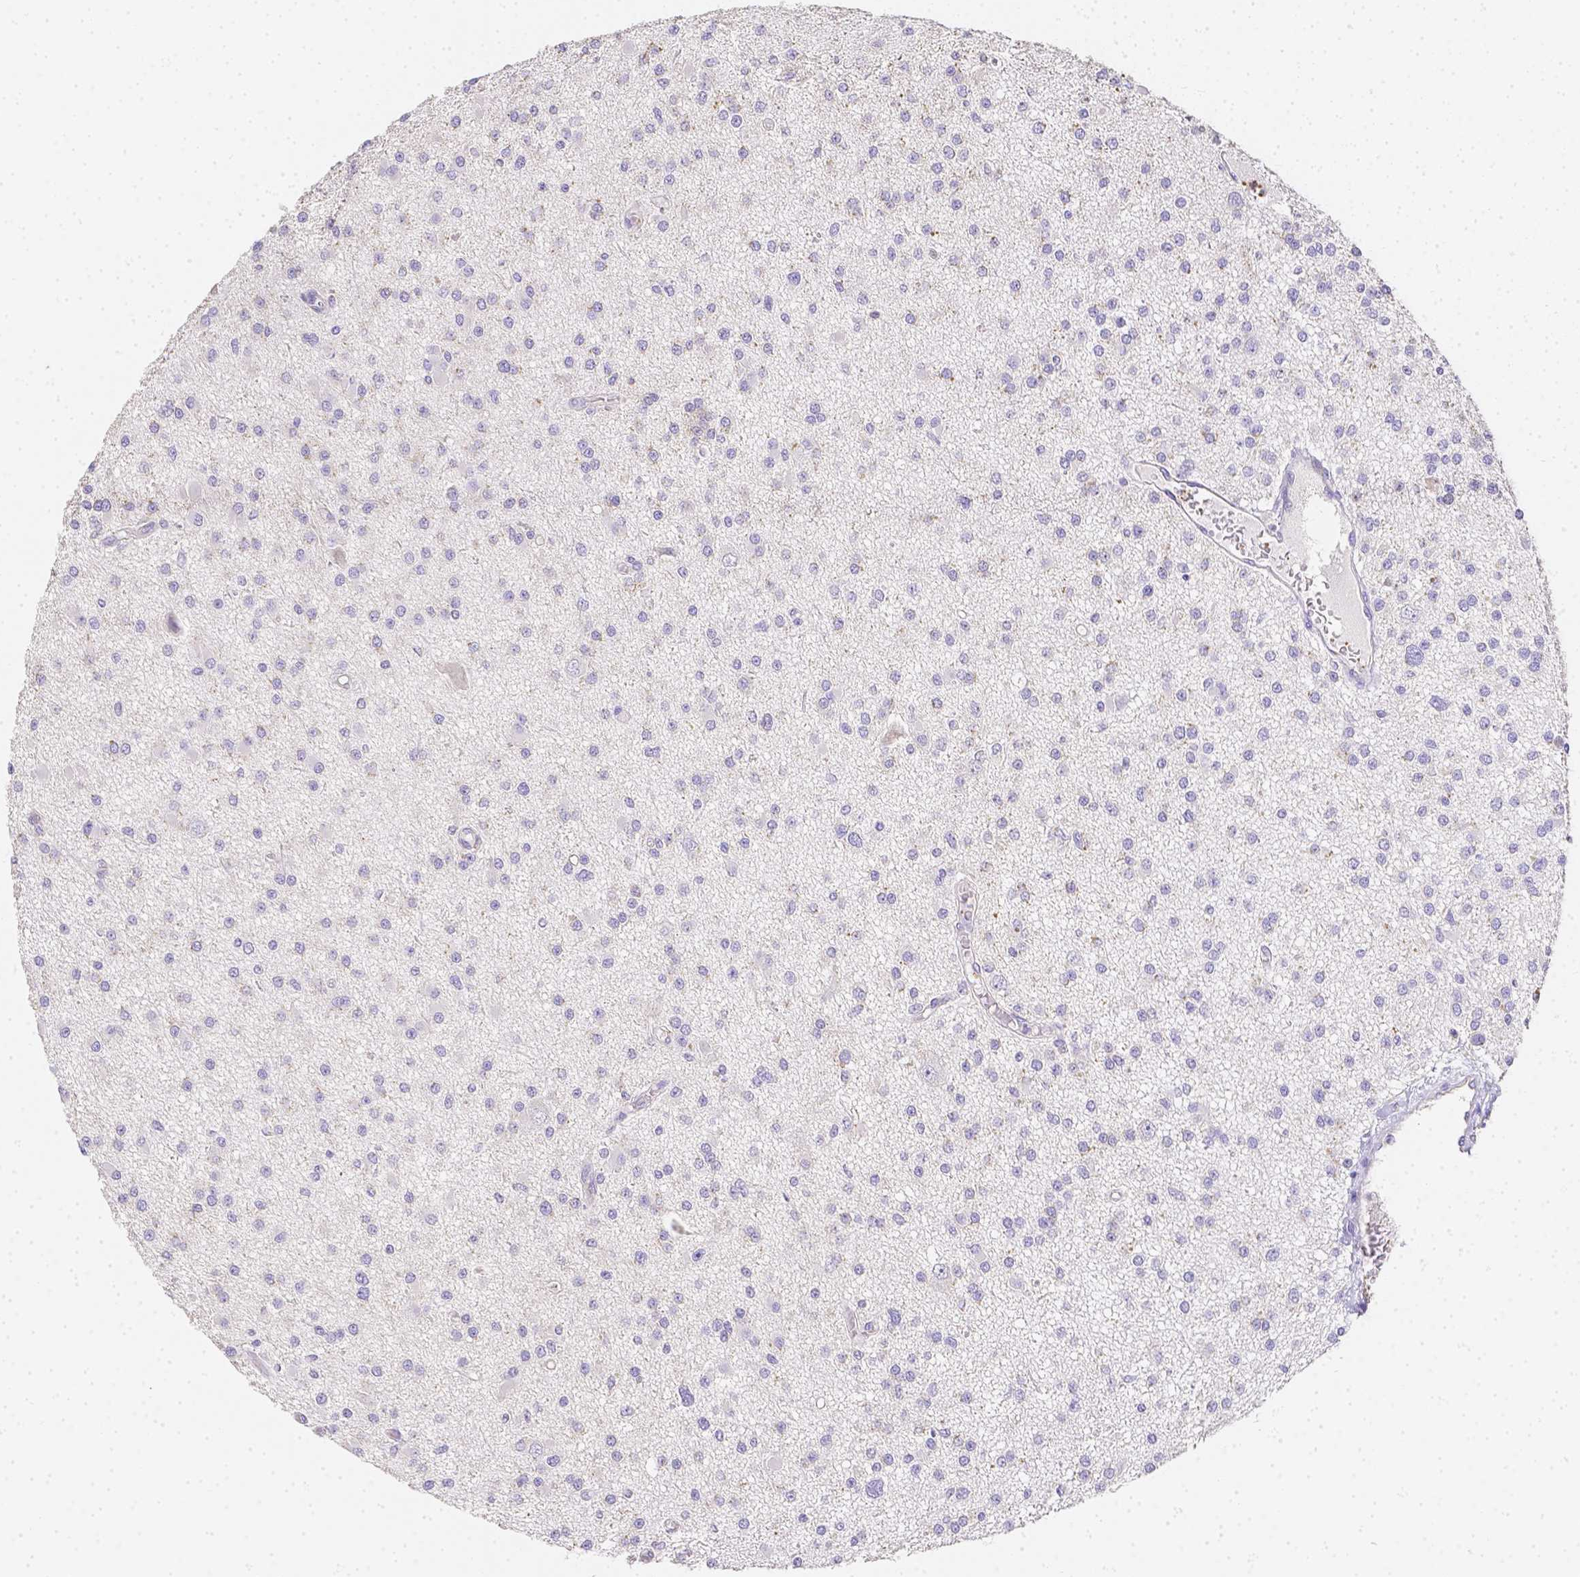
{"staining": {"intensity": "negative", "quantity": "none", "location": "none"}, "tissue": "glioma", "cell_type": "Tumor cells", "image_type": "cancer", "snomed": [{"axis": "morphology", "description": "Glioma, malignant, High grade"}, {"axis": "topography", "description": "Brain"}], "caption": "Immunohistochemical staining of human glioma shows no significant expression in tumor cells.", "gene": "ASAH2", "patient": {"sex": "male", "age": 54}}